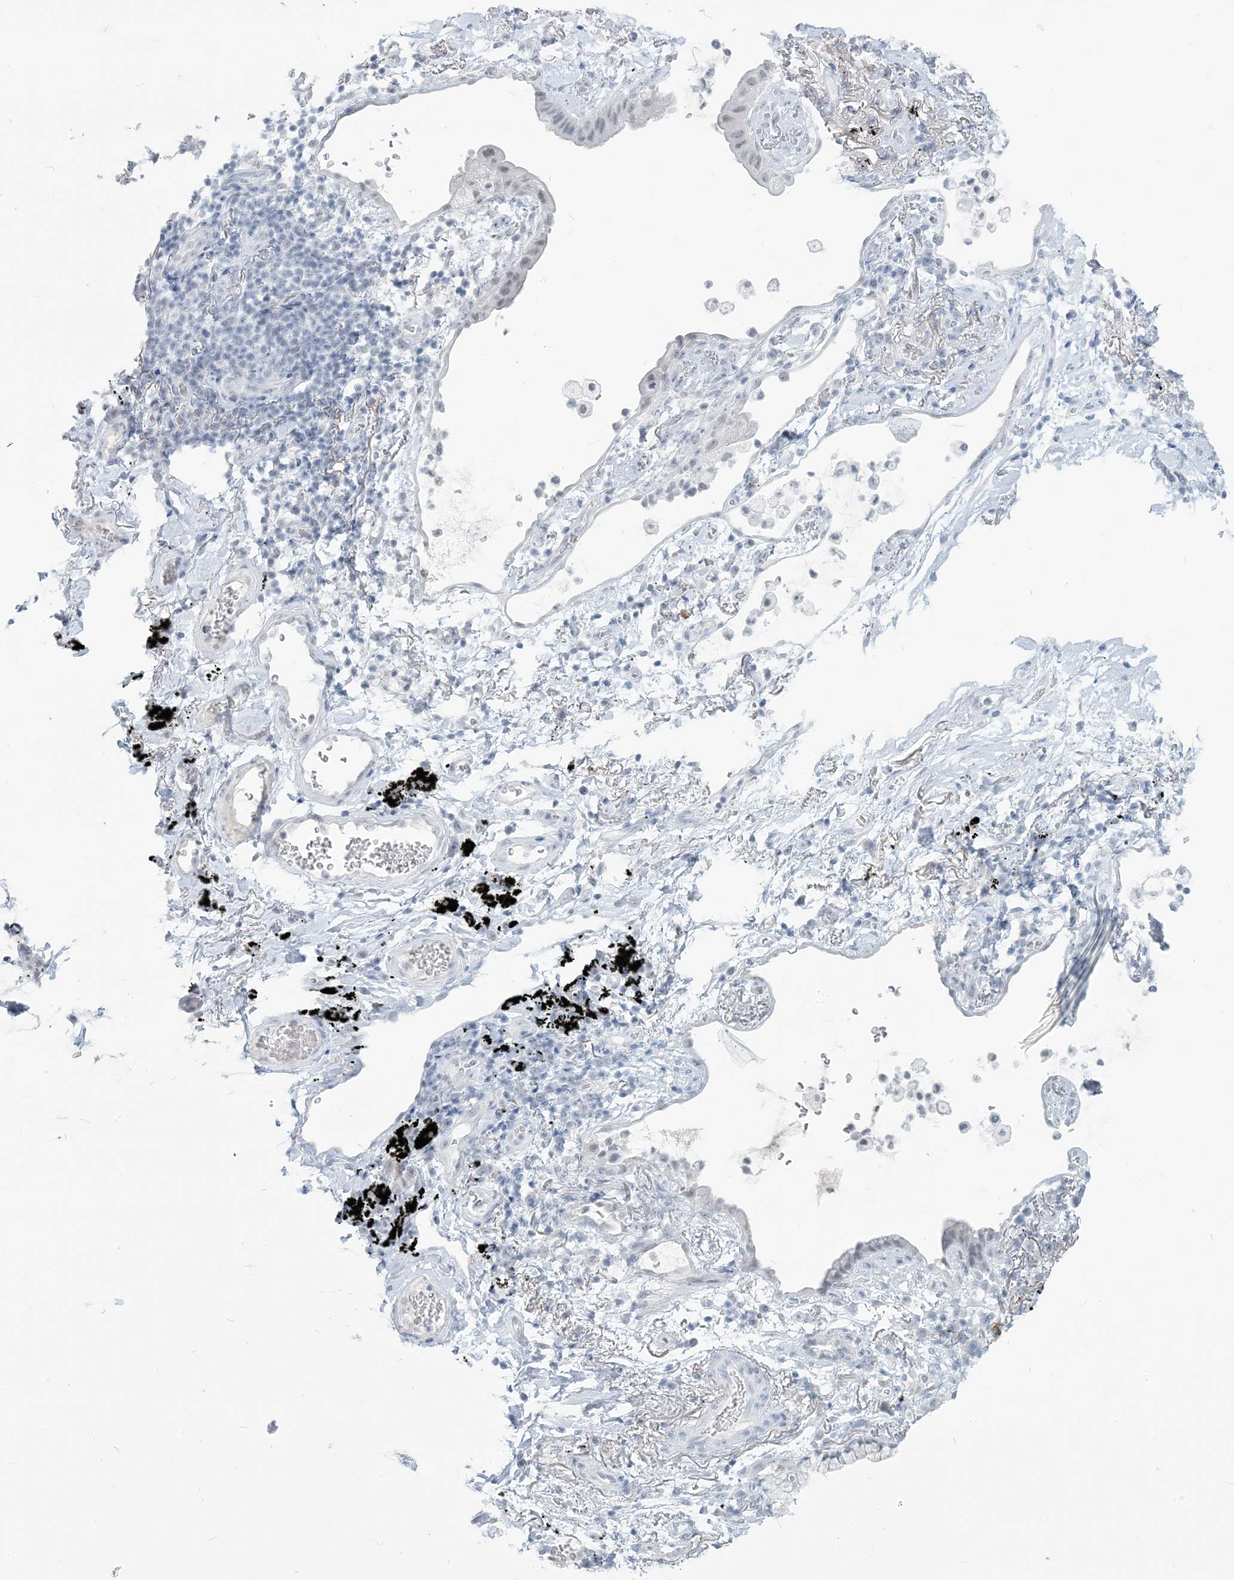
{"staining": {"intensity": "negative", "quantity": "none", "location": "none"}, "tissue": "lung cancer", "cell_type": "Tumor cells", "image_type": "cancer", "snomed": [{"axis": "morphology", "description": "Adenocarcinoma, NOS"}, {"axis": "topography", "description": "Lung"}], "caption": "DAB (3,3'-diaminobenzidine) immunohistochemical staining of lung cancer (adenocarcinoma) shows no significant staining in tumor cells.", "gene": "SCML1", "patient": {"sex": "female", "age": 70}}